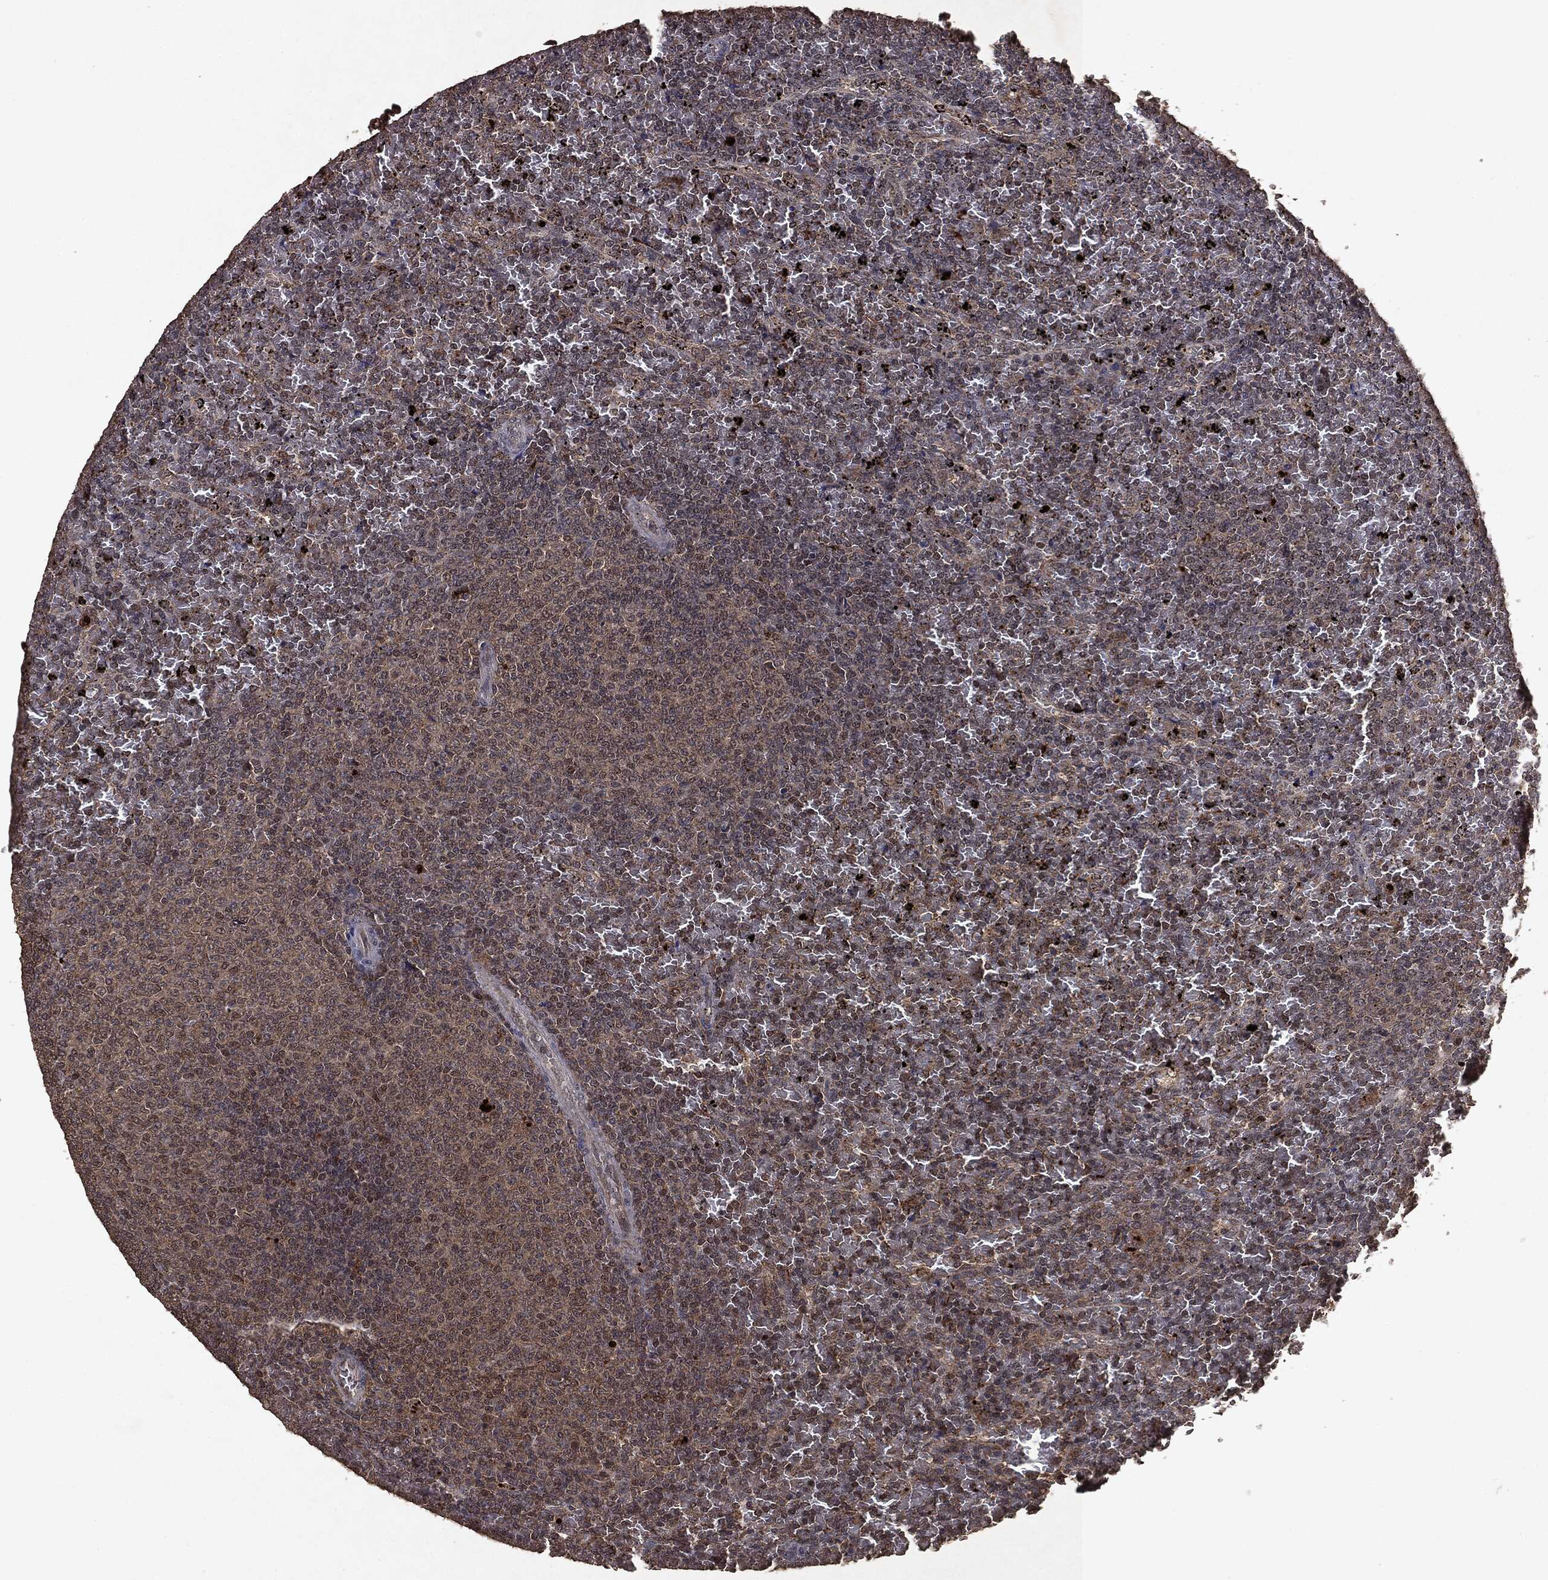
{"staining": {"intensity": "weak", "quantity": "25%-75%", "location": "cytoplasmic/membranous"}, "tissue": "lymphoma", "cell_type": "Tumor cells", "image_type": "cancer", "snomed": [{"axis": "morphology", "description": "Malignant lymphoma, non-Hodgkin's type, Low grade"}, {"axis": "topography", "description": "Spleen"}], "caption": "Immunohistochemistry photomicrograph of lymphoma stained for a protein (brown), which shows low levels of weak cytoplasmic/membranous expression in approximately 25%-75% of tumor cells.", "gene": "MTOR", "patient": {"sex": "female", "age": 77}}